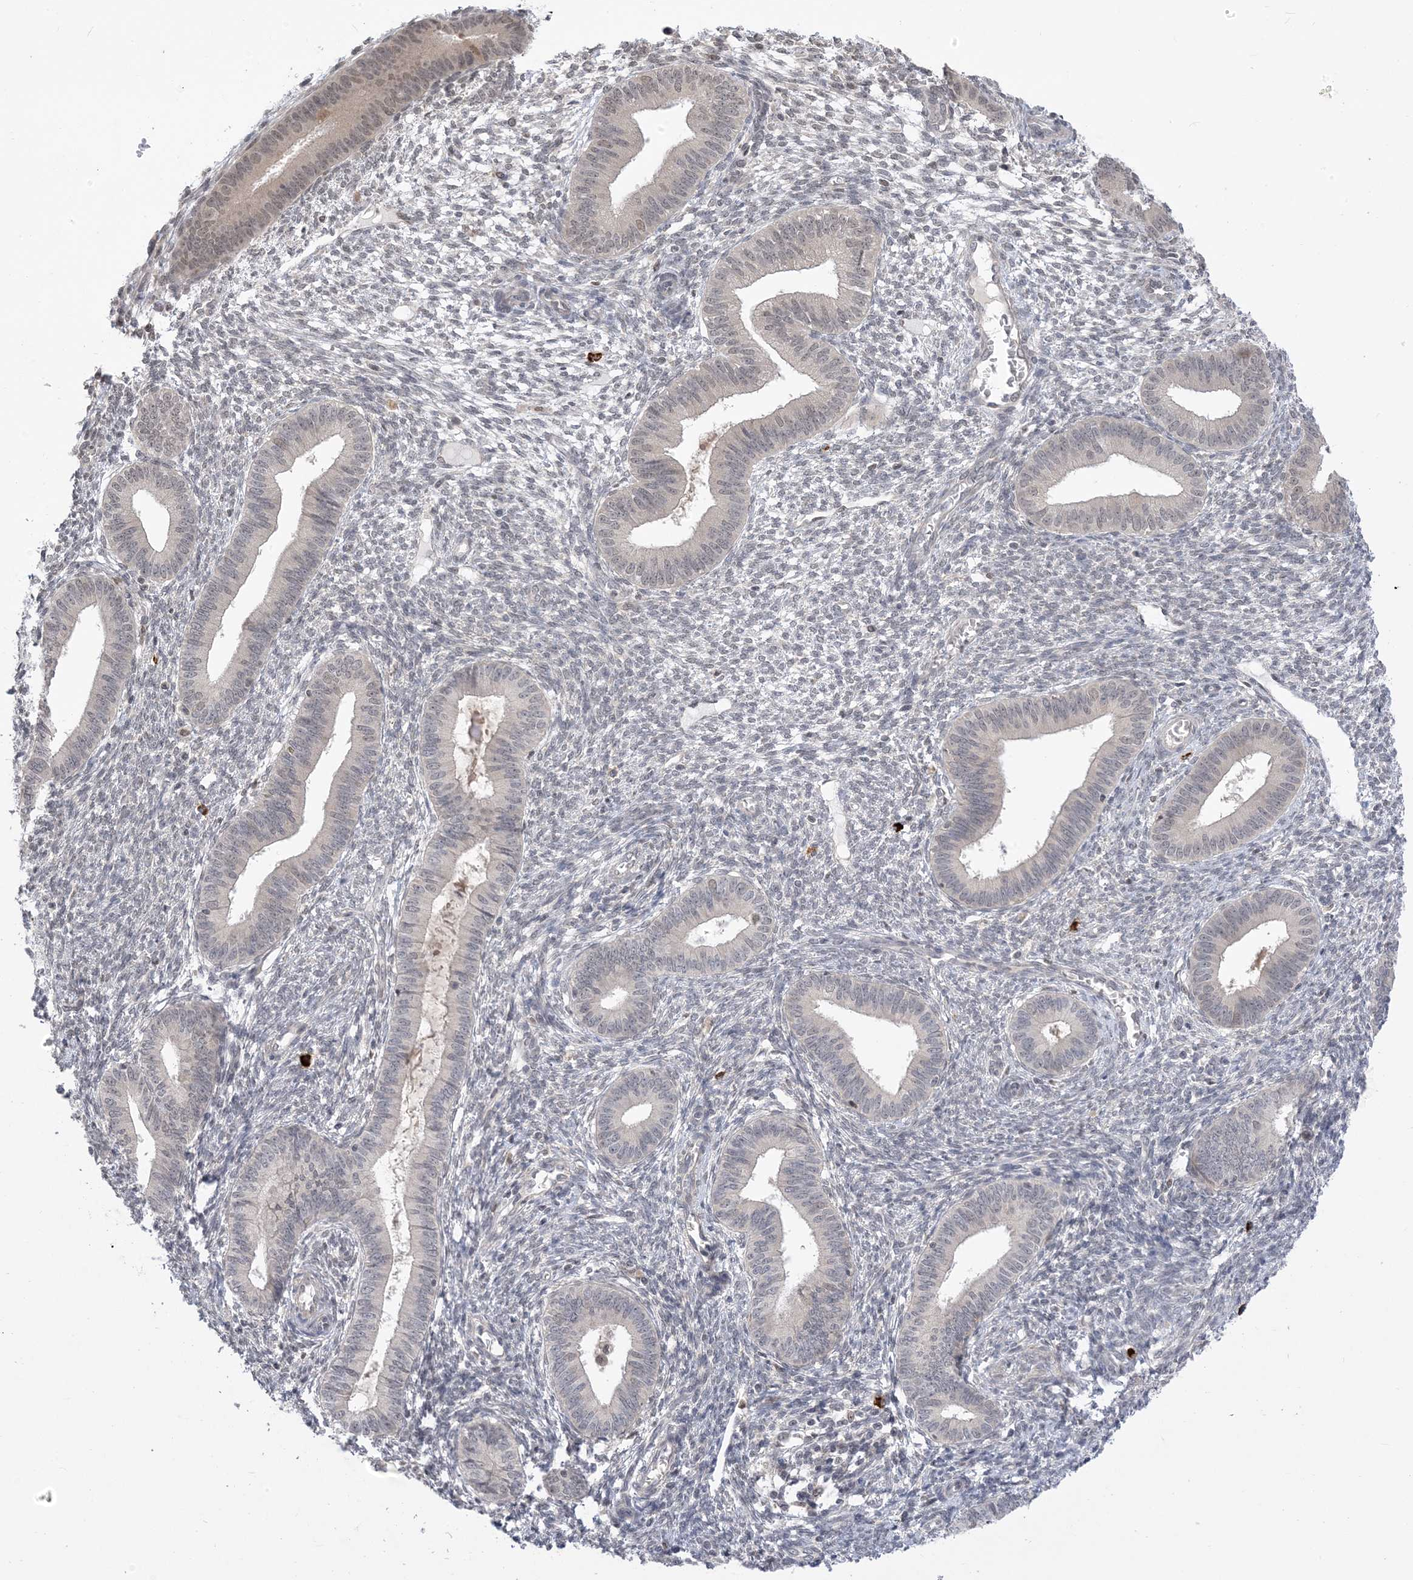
{"staining": {"intensity": "negative", "quantity": "none", "location": "none"}, "tissue": "endometrium", "cell_type": "Cells in endometrial stroma", "image_type": "normal", "snomed": [{"axis": "morphology", "description": "Normal tissue, NOS"}, {"axis": "topography", "description": "Endometrium"}], "caption": "The image displays no staining of cells in endometrial stroma in benign endometrium. (Brightfield microscopy of DAB immunohistochemistry at high magnification).", "gene": "RANBP9", "patient": {"sex": "female", "age": 46}}